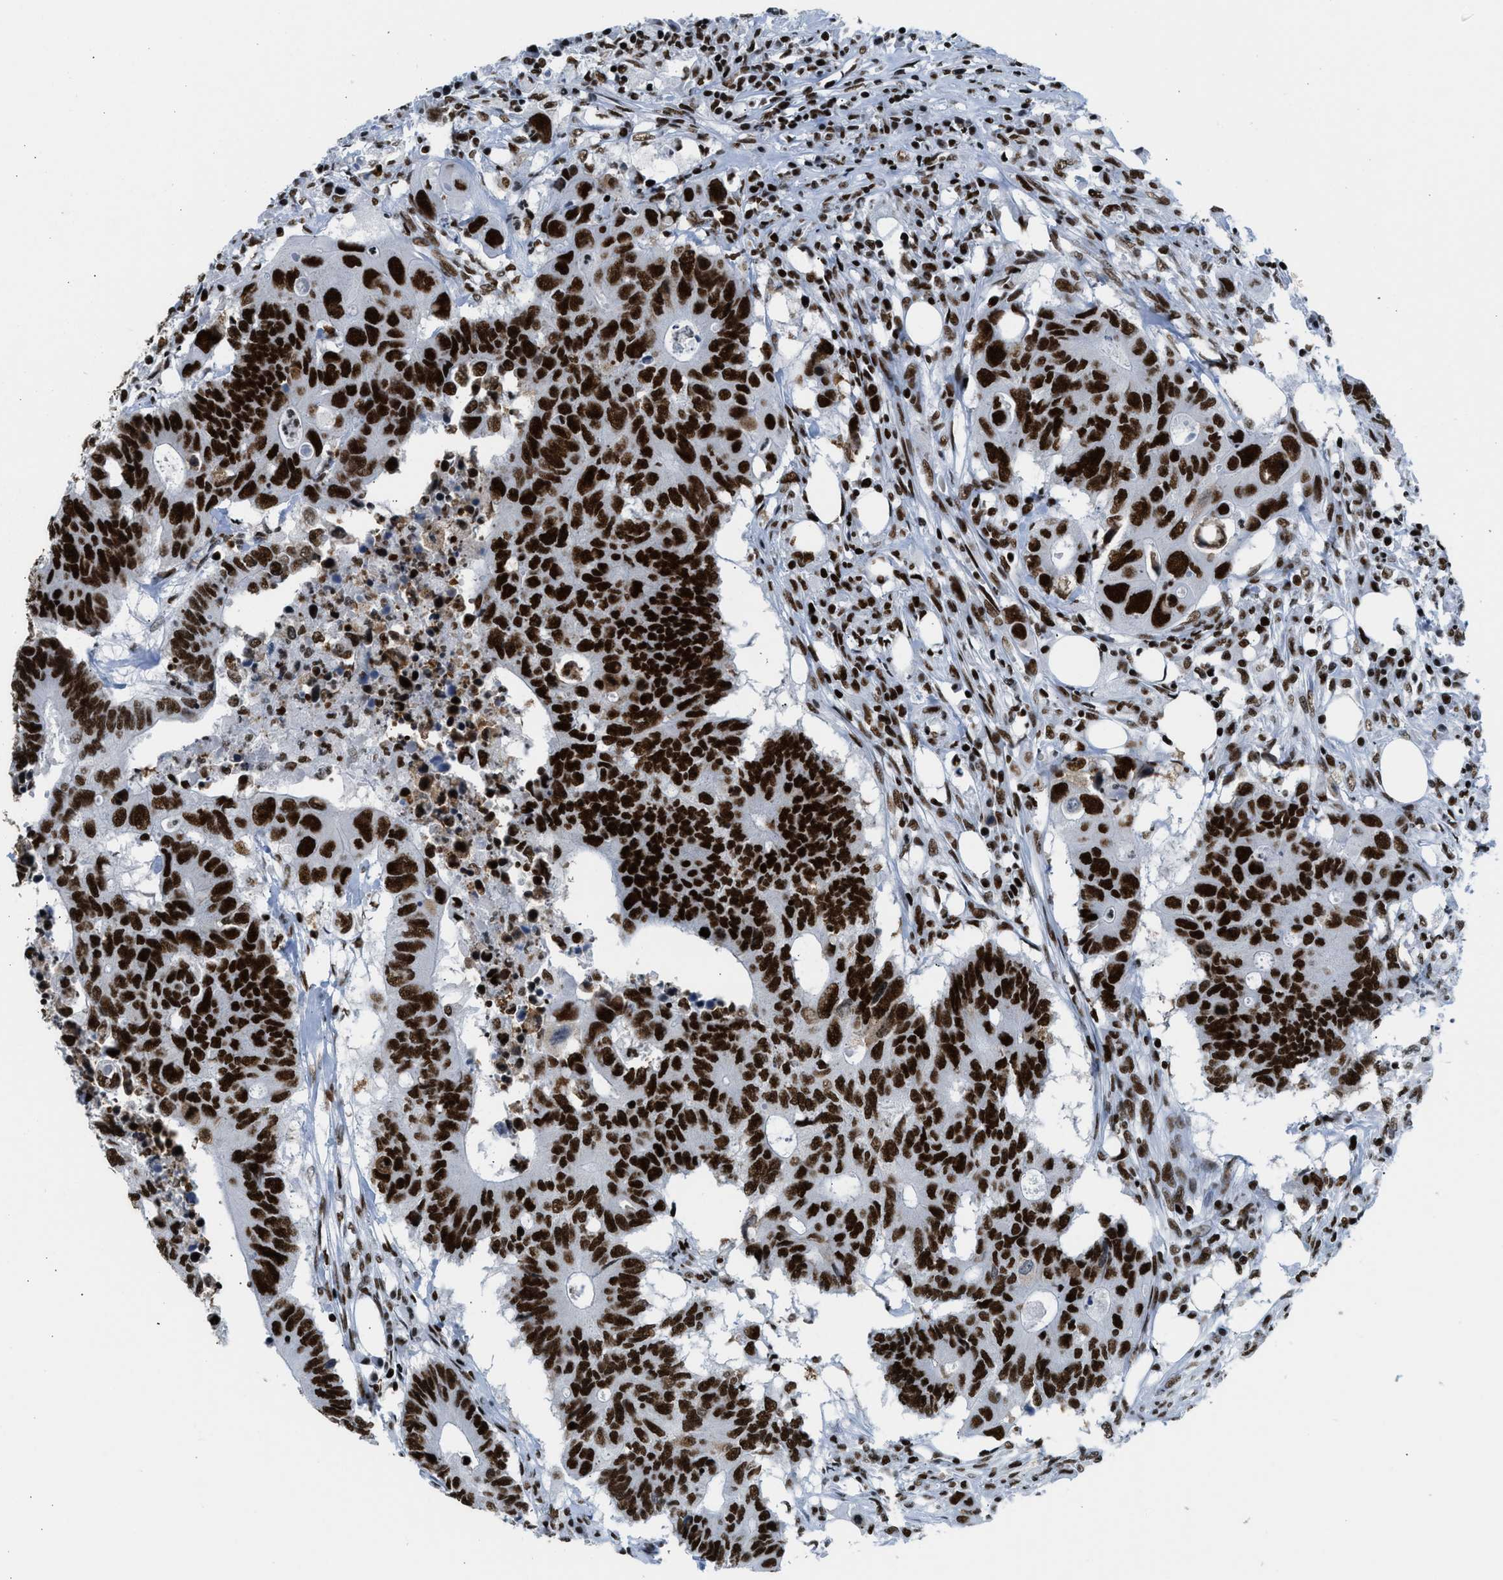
{"staining": {"intensity": "strong", "quantity": ">75%", "location": "nuclear"}, "tissue": "colorectal cancer", "cell_type": "Tumor cells", "image_type": "cancer", "snomed": [{"axis": "morphology", "description": "Adenocarcinoma, NOS"}, {"axis": "topography", "description": "Colon"}], "caption": "The photomicrograph exhibits immunohistochemical staining of colorectal adenocarcinoma. There is strong nuclear staining is identified in approximately >75% of tumor cells.", "gene": "PIF1", "patient": {"sex": "male", "age": 71}}